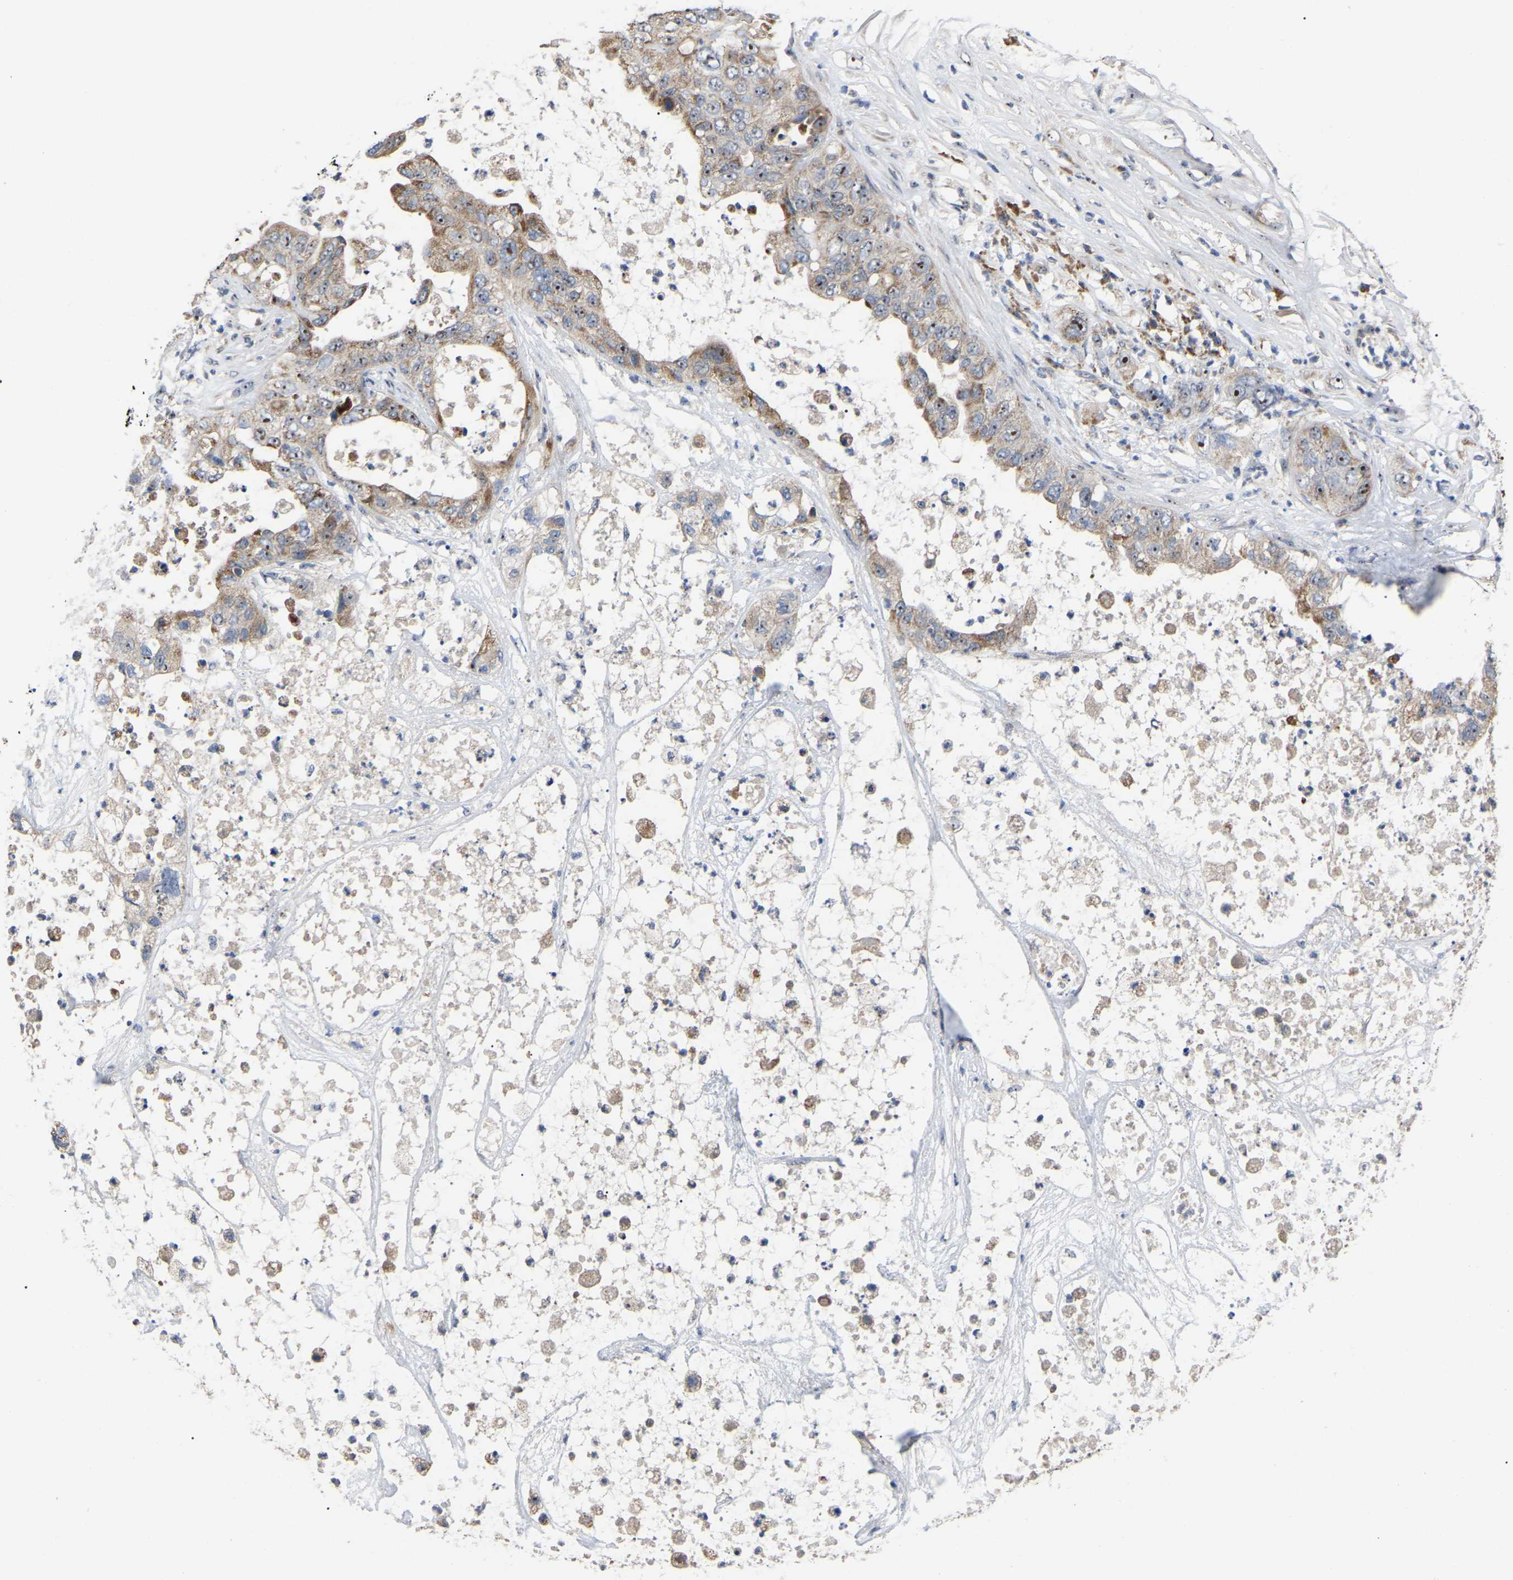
{"staining": {"intensity": "moderate", "quantity": ">75%", "location": "cytoplasmic/membranous,nuclear"}, "tissue": "pancreatic cancer", "cell_type": "Tumor cells", "image_type": "cancer", "snomed": [{"axis": "morphology", "description": "Adenocarcinoma, NOS"}, {"axis": "topography", "description": "Pancreas"}], "caption": "Immunohistochemical staining of pancreatic cancer exhibits medium levels of moderate cytoplasmic/membranous and nuclear staining in approximately >75% of tumor cells. (DAB (3,3'-diaminobenzidine) IHC with brightfield microscopy, high magnification).", "gene": "NOP53", "patient": {"sex": "female", "age": 78}}